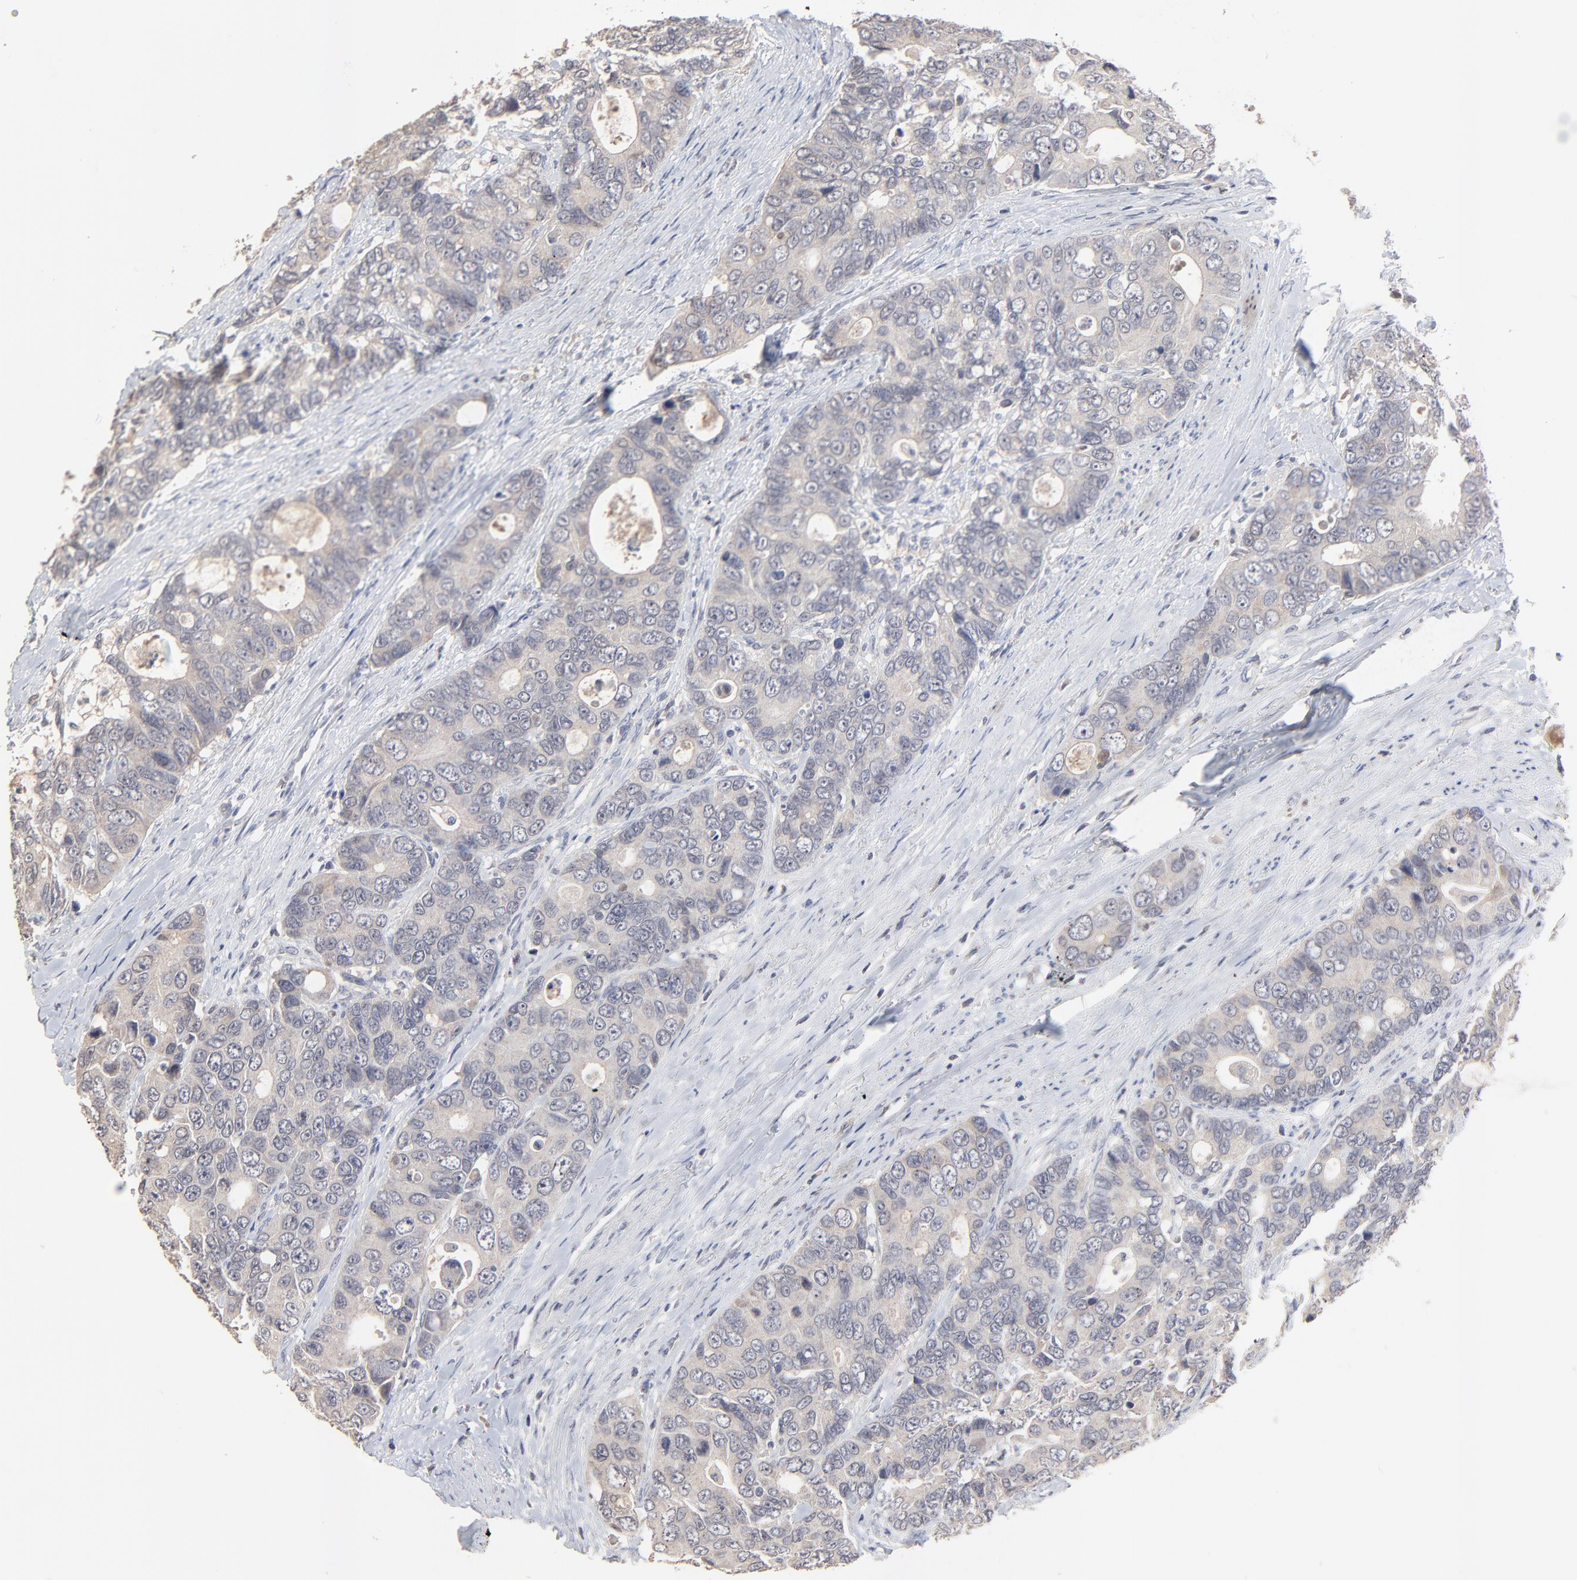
{"staining": {"intensity": "weak", "quantity": ">75%", "location": "cytoplasmic/membranous"}, "tissue": "colorectal cancer", "cell_type": "Tumor cells", "image_type": "cancer", "snomed": [{"axis": "morphology", "description": "Adenocarcinoma, NOS"}, {"axis": "topography", "description": "Rectum"}], "caption": "Immunohistochemical staining of human colorectal cancer (adenocarcinoma) exhibits low levels of weak cytoplasmic/membranous protein positivity in approximately >75% of tumor cells.", "gene": "VPREB3", "patient": {"sex": "female", "age": 67}}